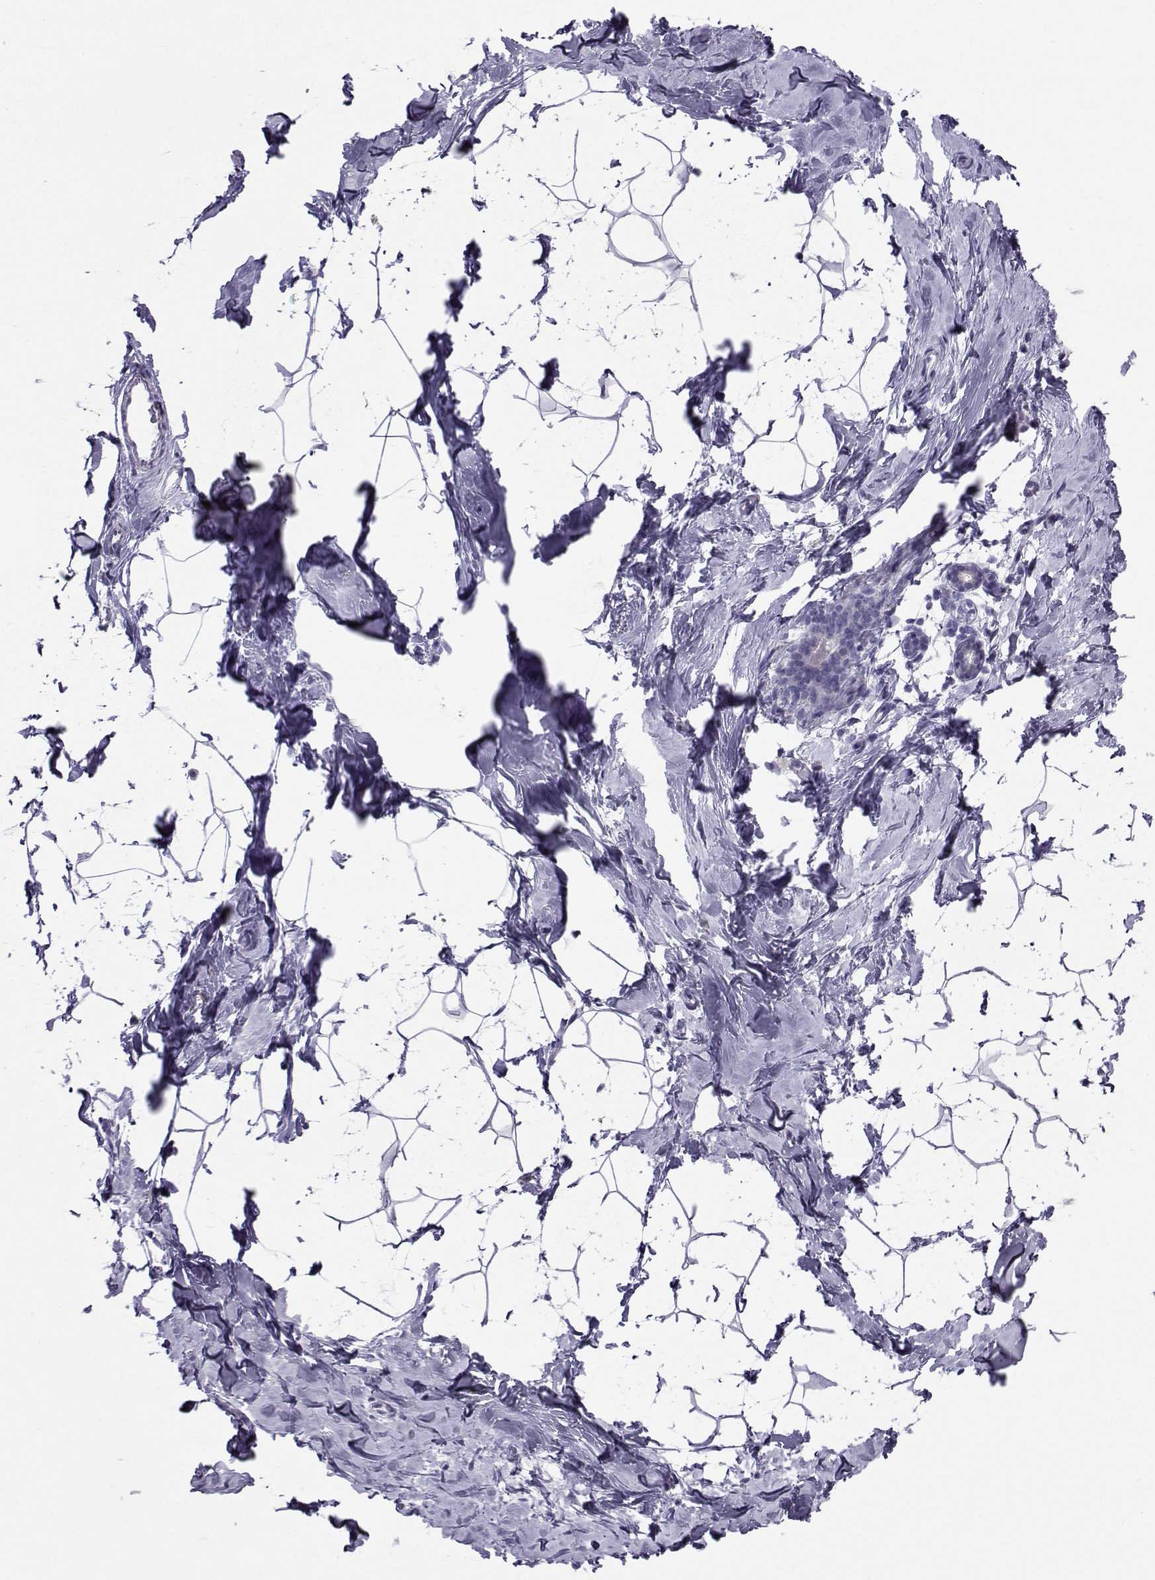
{"staining": {"intensity": "negative", "quantity": "none", "location": "none"}, "tissue": "breast", "cell_type": "Adipocytes", "image_type": "normal", "snomed": [{"axis": "morphology", "description": "Normal tissue, NOS"}, {"axis": "topography", "description": "Breast"}], "caption": "DAB immunohistochemical staining of unremarkable breast exhibits no significant positivity in adipocytes. (DAB IHC, high magnification).", "gene": "PGK1", "patient": {"sex": "female", "age": 32}}